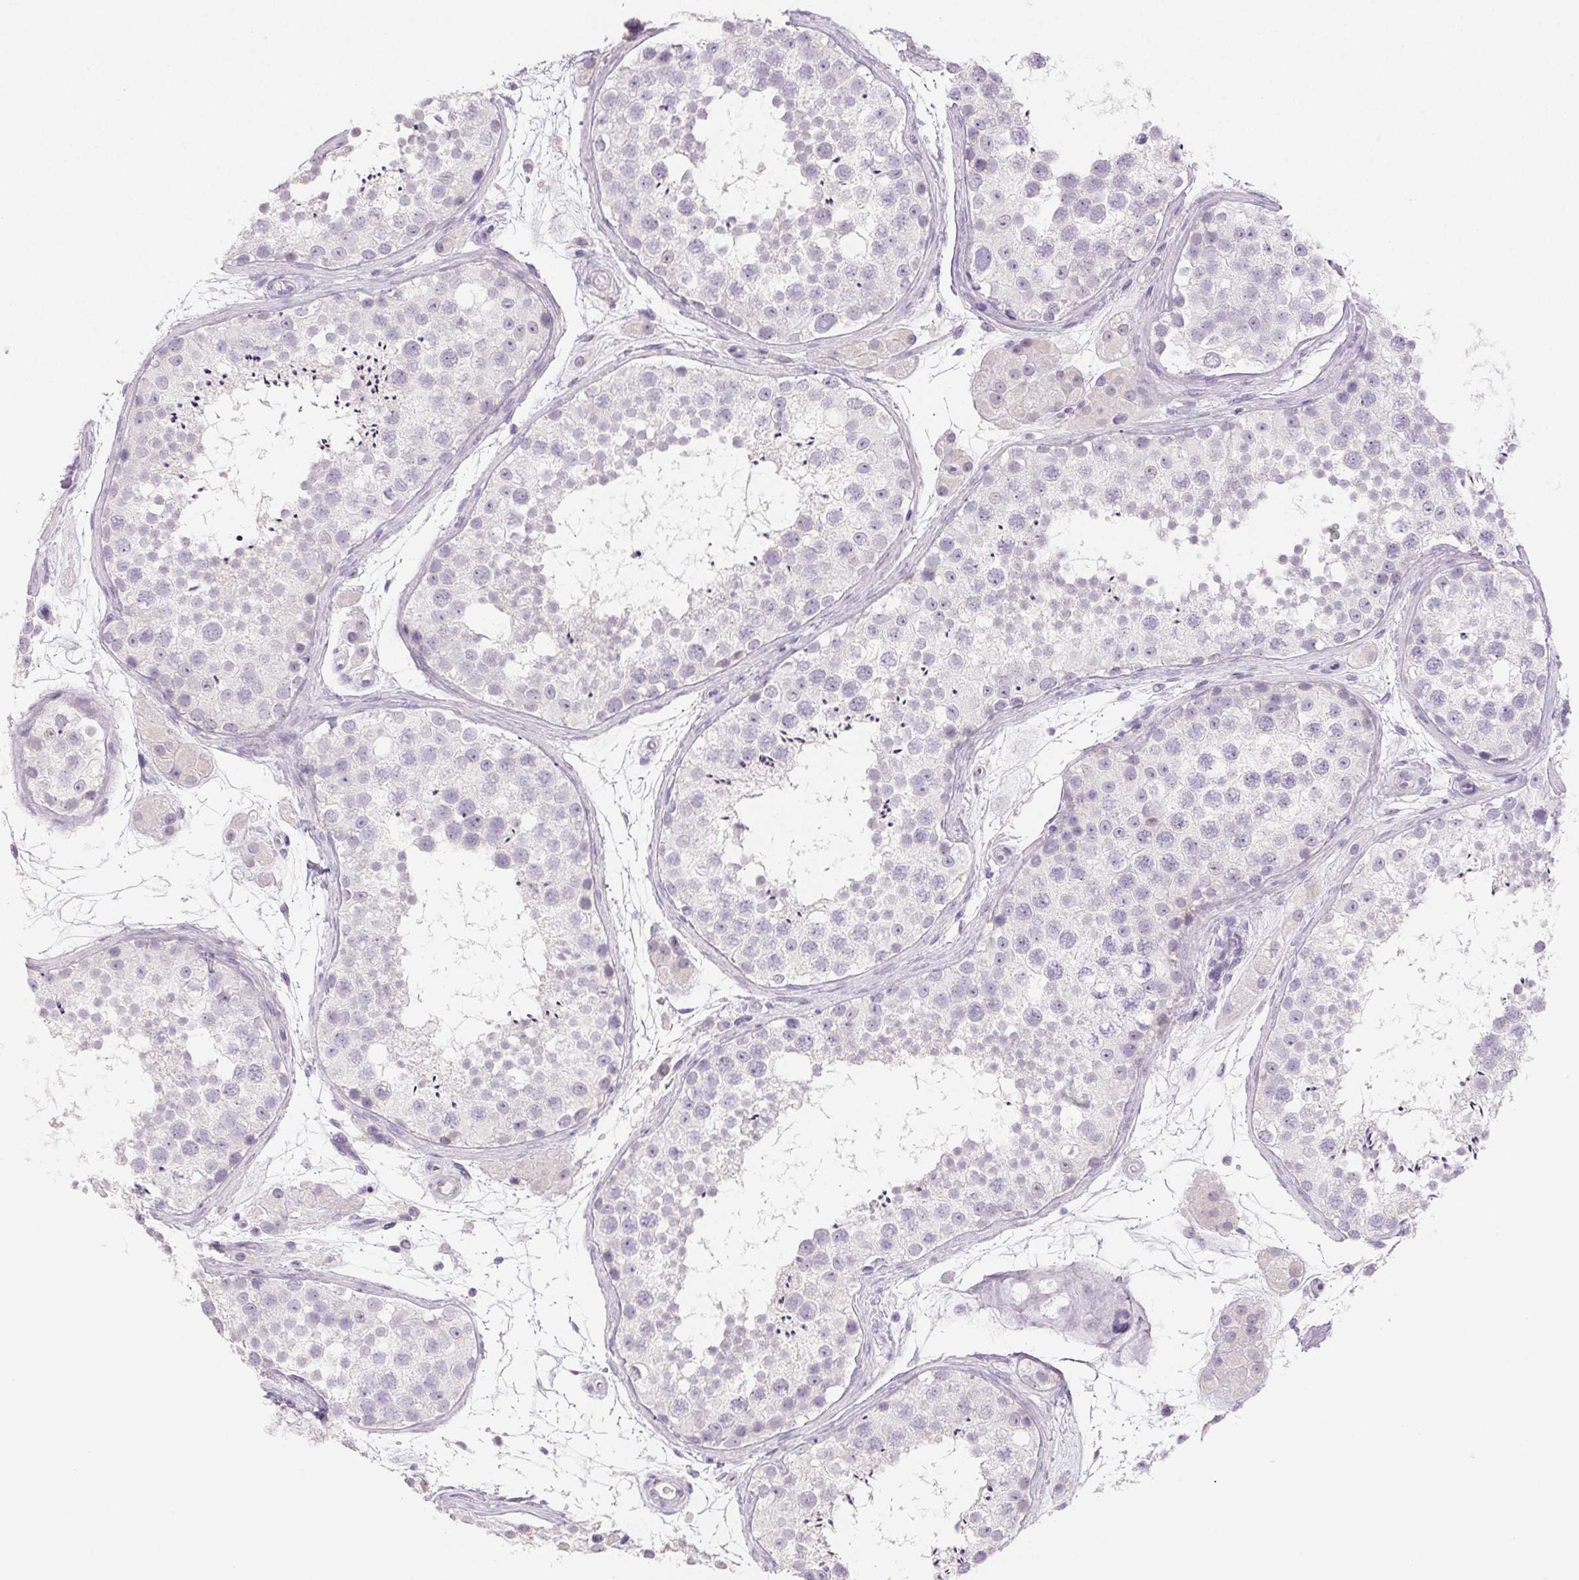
{"staining": {"intensity": "negative", "quantity": "none", "location": "none"}, "tissue": "testis", "cell_type": "Cells in seminiferous ducts", "image_type": "normal", "snomed": [{"axis": "morphology", "description": "Normal tissue, NOS"}, {"axis": "topography", "description": "Testis"}], "caption": "This photomicrograph is of benign testis stained with immunohistochemistry (IHC) to label a protein in brown with the nuclei are counter-stained blue. There is no staining in cells in seminiferous ducts.", "gene": "BPIFB2", "patient": {"sex": "male", "age": 41}}